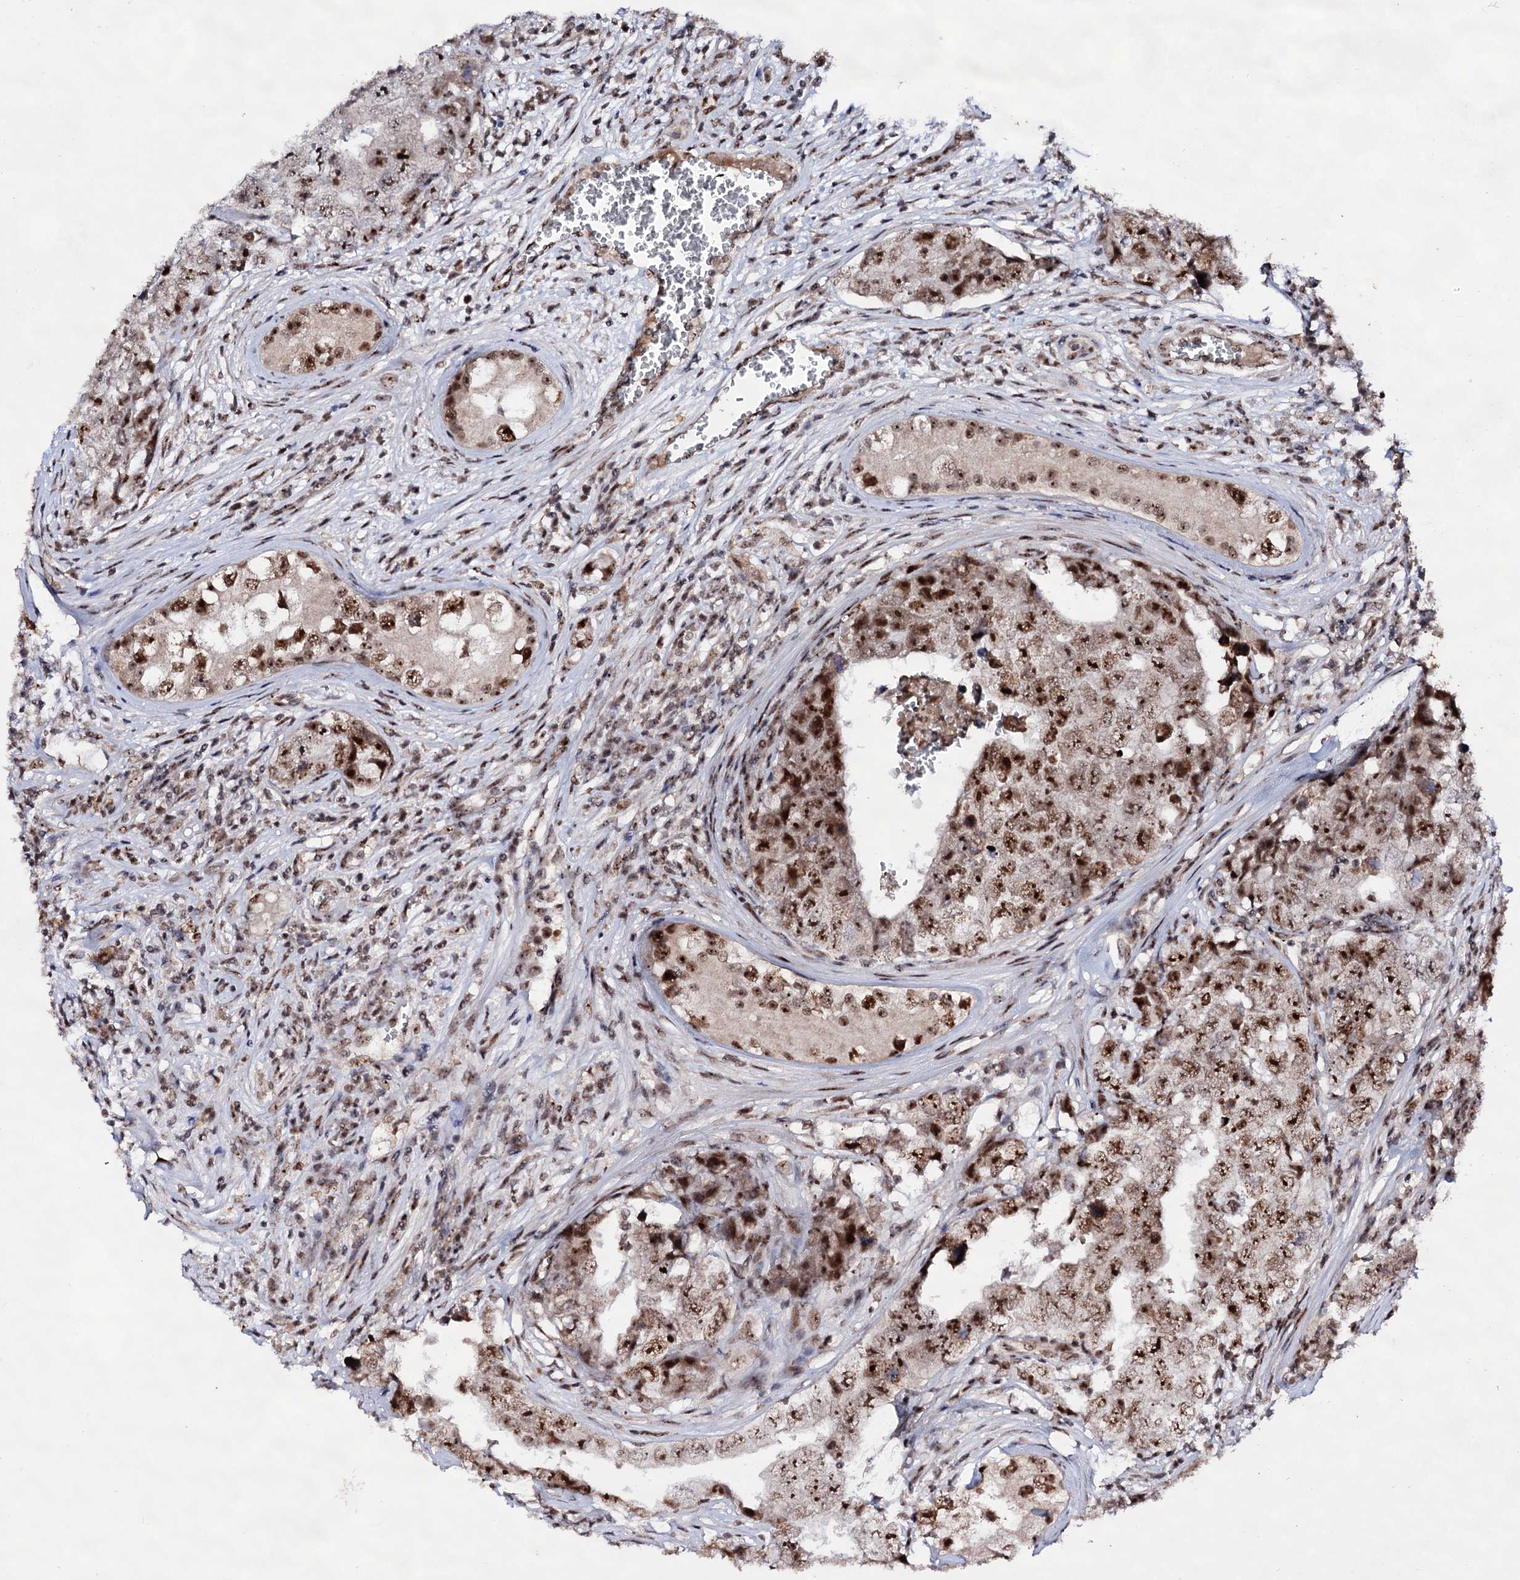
{"staining": {"intensity": "strong", "quantity": ">75%", "location": "nuclear"}, "tissue": "testis cancer", "cell_type": "Tumor cells", "image_type": "cancer", "snomed": [{"axis": "morphology", "description": "Carcinoma, Embryonal, NOS"}, {"axis": "topography", "description": "Testis"}], "caption": "Testis cancer stained with a brown dye shows strong nuclear positive staining in about >75% of tumor cells.", "gene": "EXOSC10", "patient": {"sex": "male", "age": 17}}